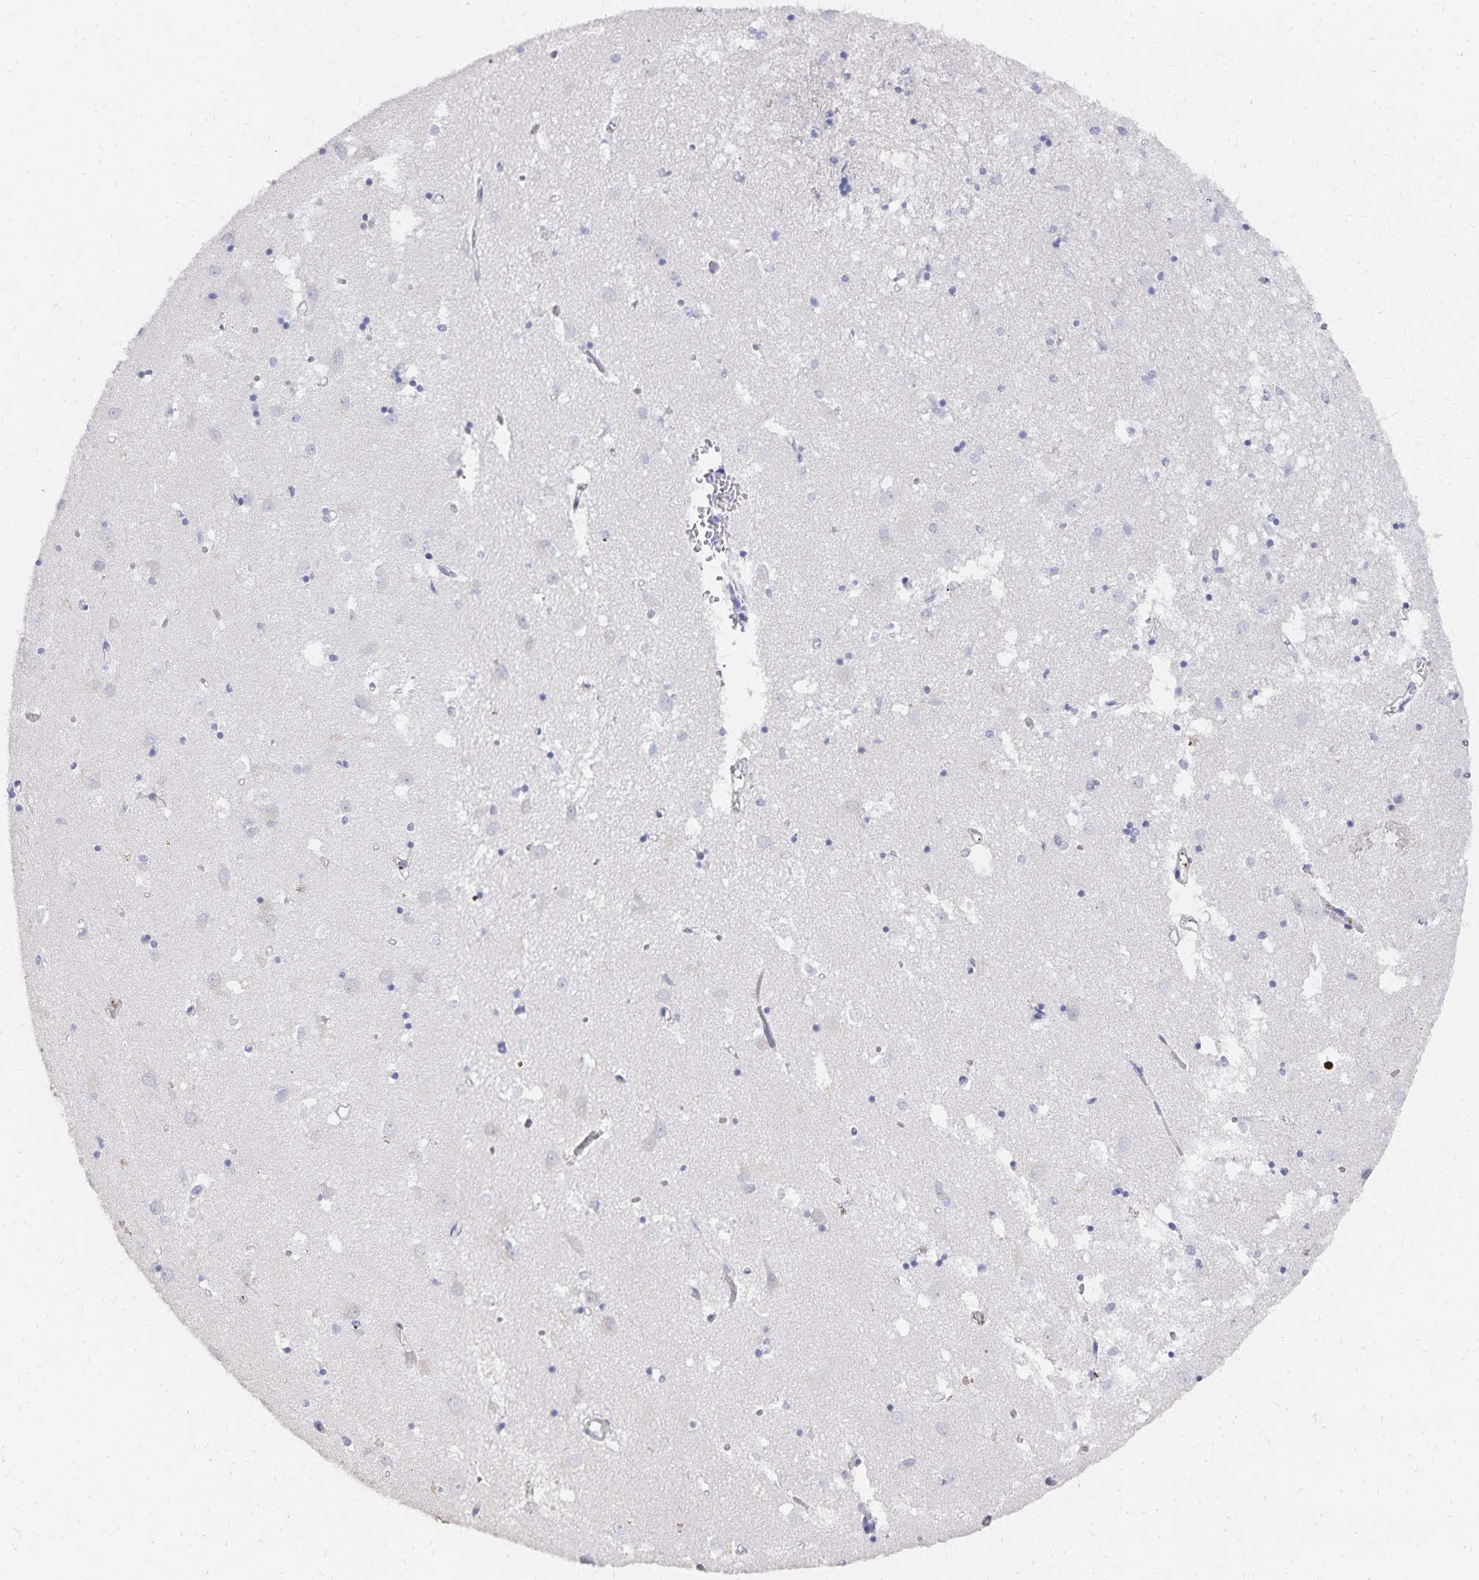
{"staining": {"intensity": "negative", "quantity": "none", "location": "none"}, "tissue": "caudate", "cell_type": "Glial cells", "image_type": "normal", "snomed": [{"axis": "morphology", "description": "Normal tissue, NOS"}, {"axis": "topography", "description": "Lateral ventricle wall"}], "caption": "An immunohistochemistry (IHC) histopathology image of unremarkable caudate is shown. There is no staining in glial cells of caudate.", "gene": "KISS1", "patient": {"sex": "male", "age": 70}}